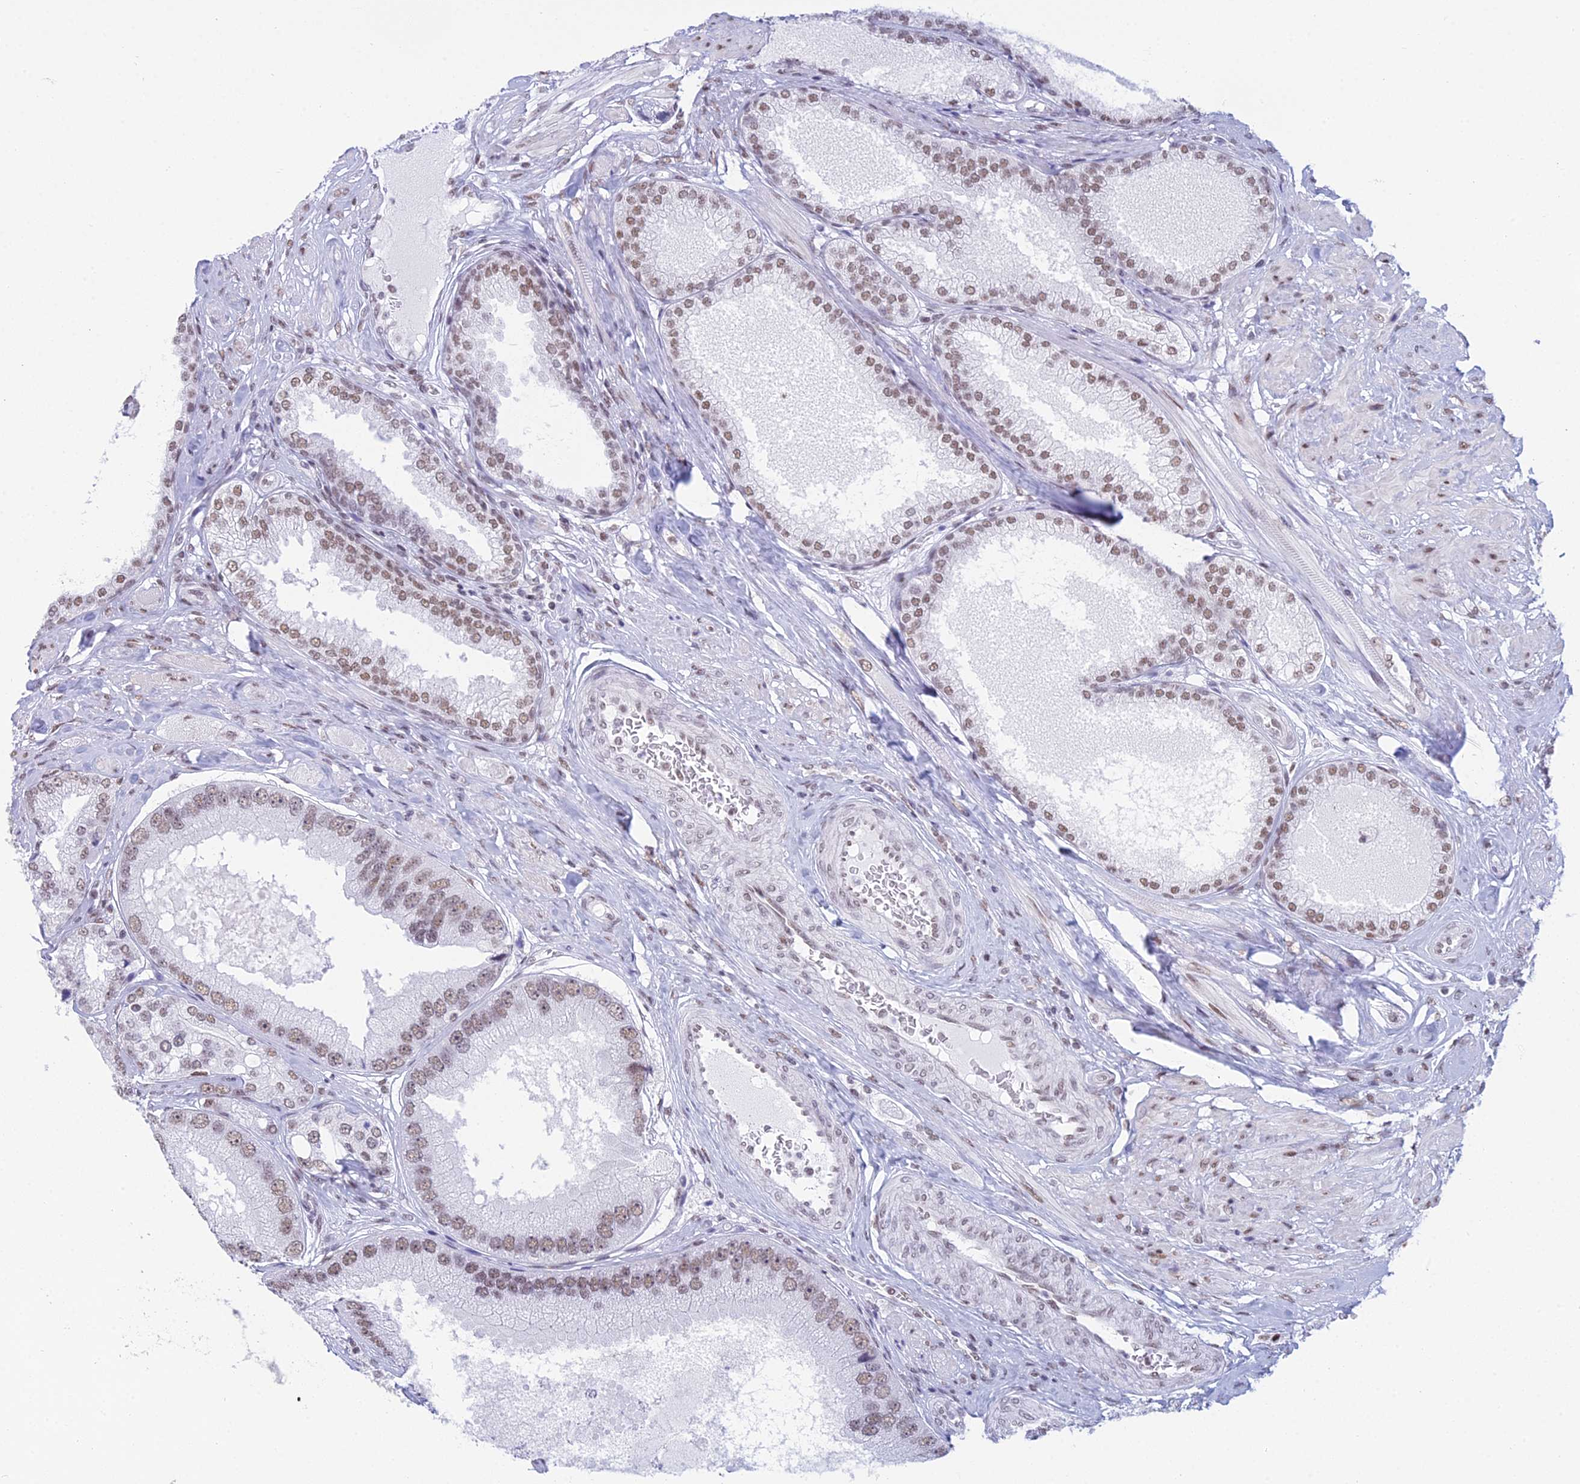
{"staining": {"intensity": "moderate", "quantity": ">75%", "location": "nuclear"}, "tissue": "prostate cancer", "cell_type": "Tumor cells", "image_type": "cancer", "snomed": [{"axis": "morphology", "description": "Adenocarcinoma, High grade"}, {"axis": "topography", "description": "Prostate"}], "caption": "Protein positivity by IHC displays moderate nuclear positivity in approximately >75% of tumor cells in prostate cancer (high-grade adenocarcinoma). The staining was performed using DAB (3,3'-diaminobenzidine), with brown indicating positive protein expression. Nuclei are stained blue with hematoxylin.", "gene": "CDC26", "patient": {"sex": "male", "age": 71}}